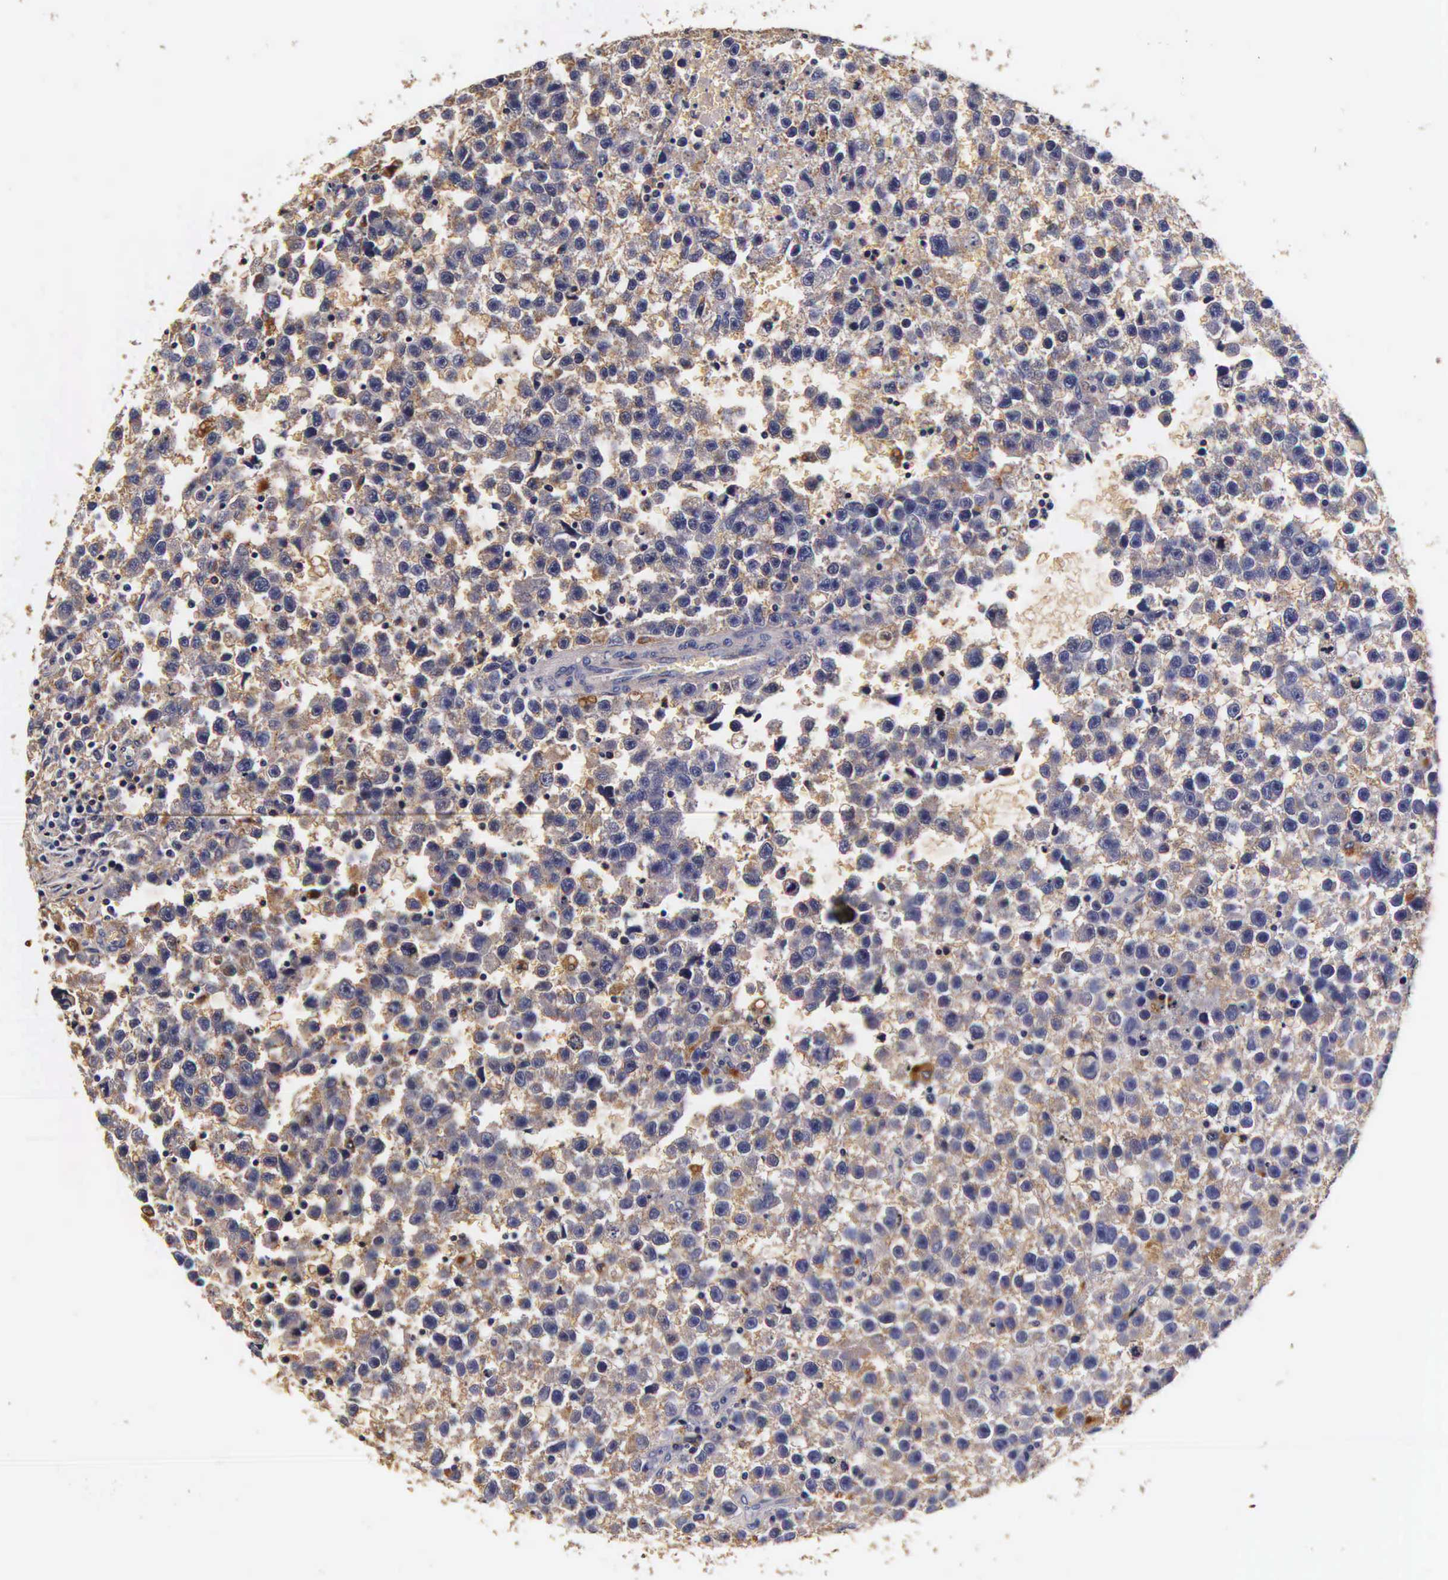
{"staining": {"intensity": "moderate", "quantity": "25%-75%", "location": "cytoplasmic/membranous"}, "tissue": "testis cancer", "cell_type": "Tumor cells", "image_type": "cancer", "snomed": [{"axis": "morphology", "description": "Seminoma, NOS"}, {"axis": "topography", "description": "Testis"}], "caption": "This histopathology image demonstrates seminoma (testis) stained with IHC to label a protein in brown. The cytoplasmic/membranous of tumor cells show moderate positivity for the protein. Nuclei are counter-stained blue.", "gene": "CTSB", "patient": {"sex": "male", "age": 33}}